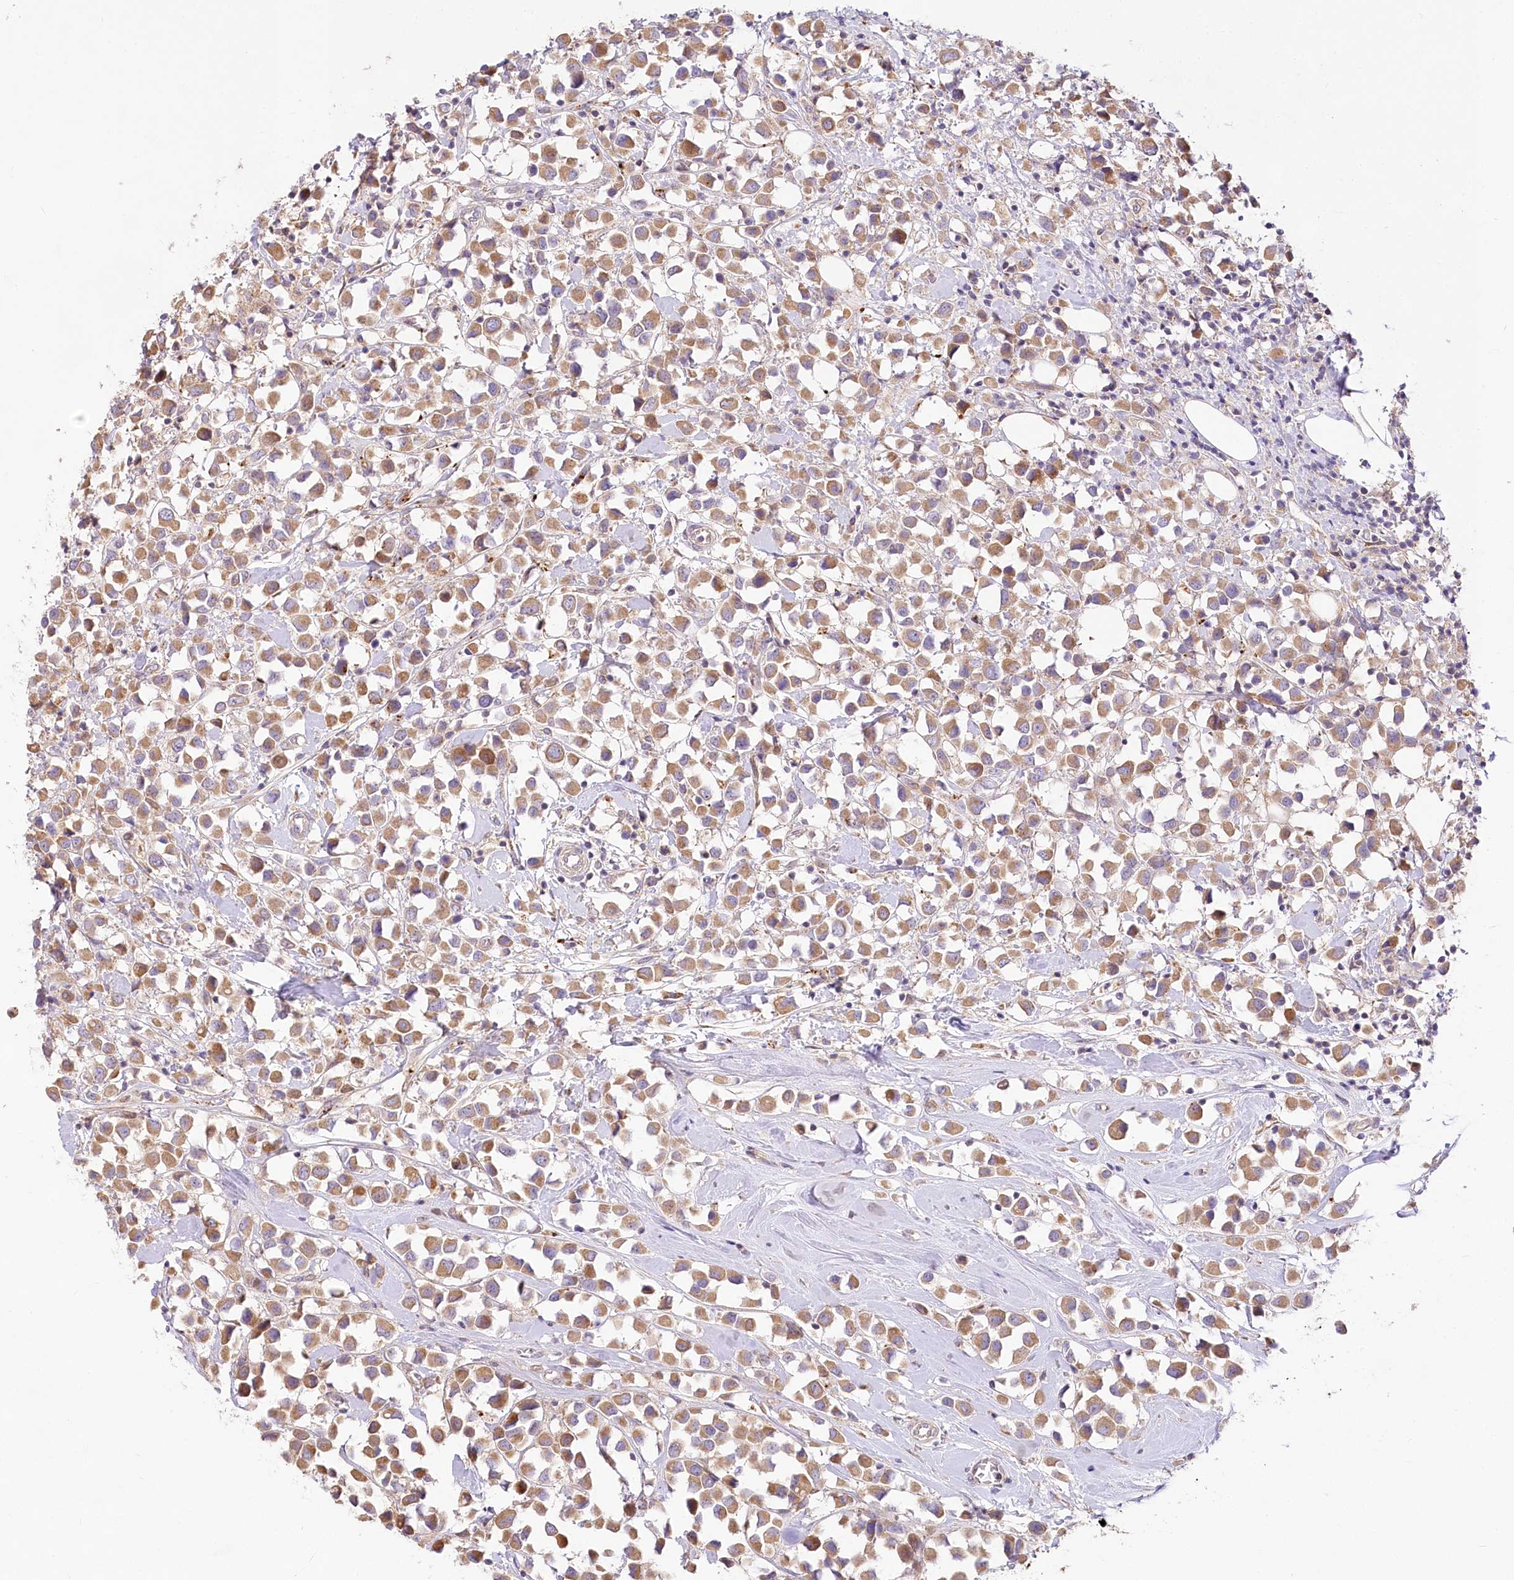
{"staining": {"intensity": "moderate", "quantity": ">75%", "location": "cytoplasmic/membranous"}, "tissue": "breast cancer", "cell_type": "Tumor cells", "image_type": "cancer", "snomed": [{"axis": "morphology", "description": "Duct carcinoma"}, {"axis": "topography", "description": "Breast"}], "caption": "Protein analysis of breast cancer tissue displays moderate cytoplasmic/membranous staining in about >75% of tumor cells.", "gene": "PYROXD1", "patient": {"sex": "female", "age": 61}}